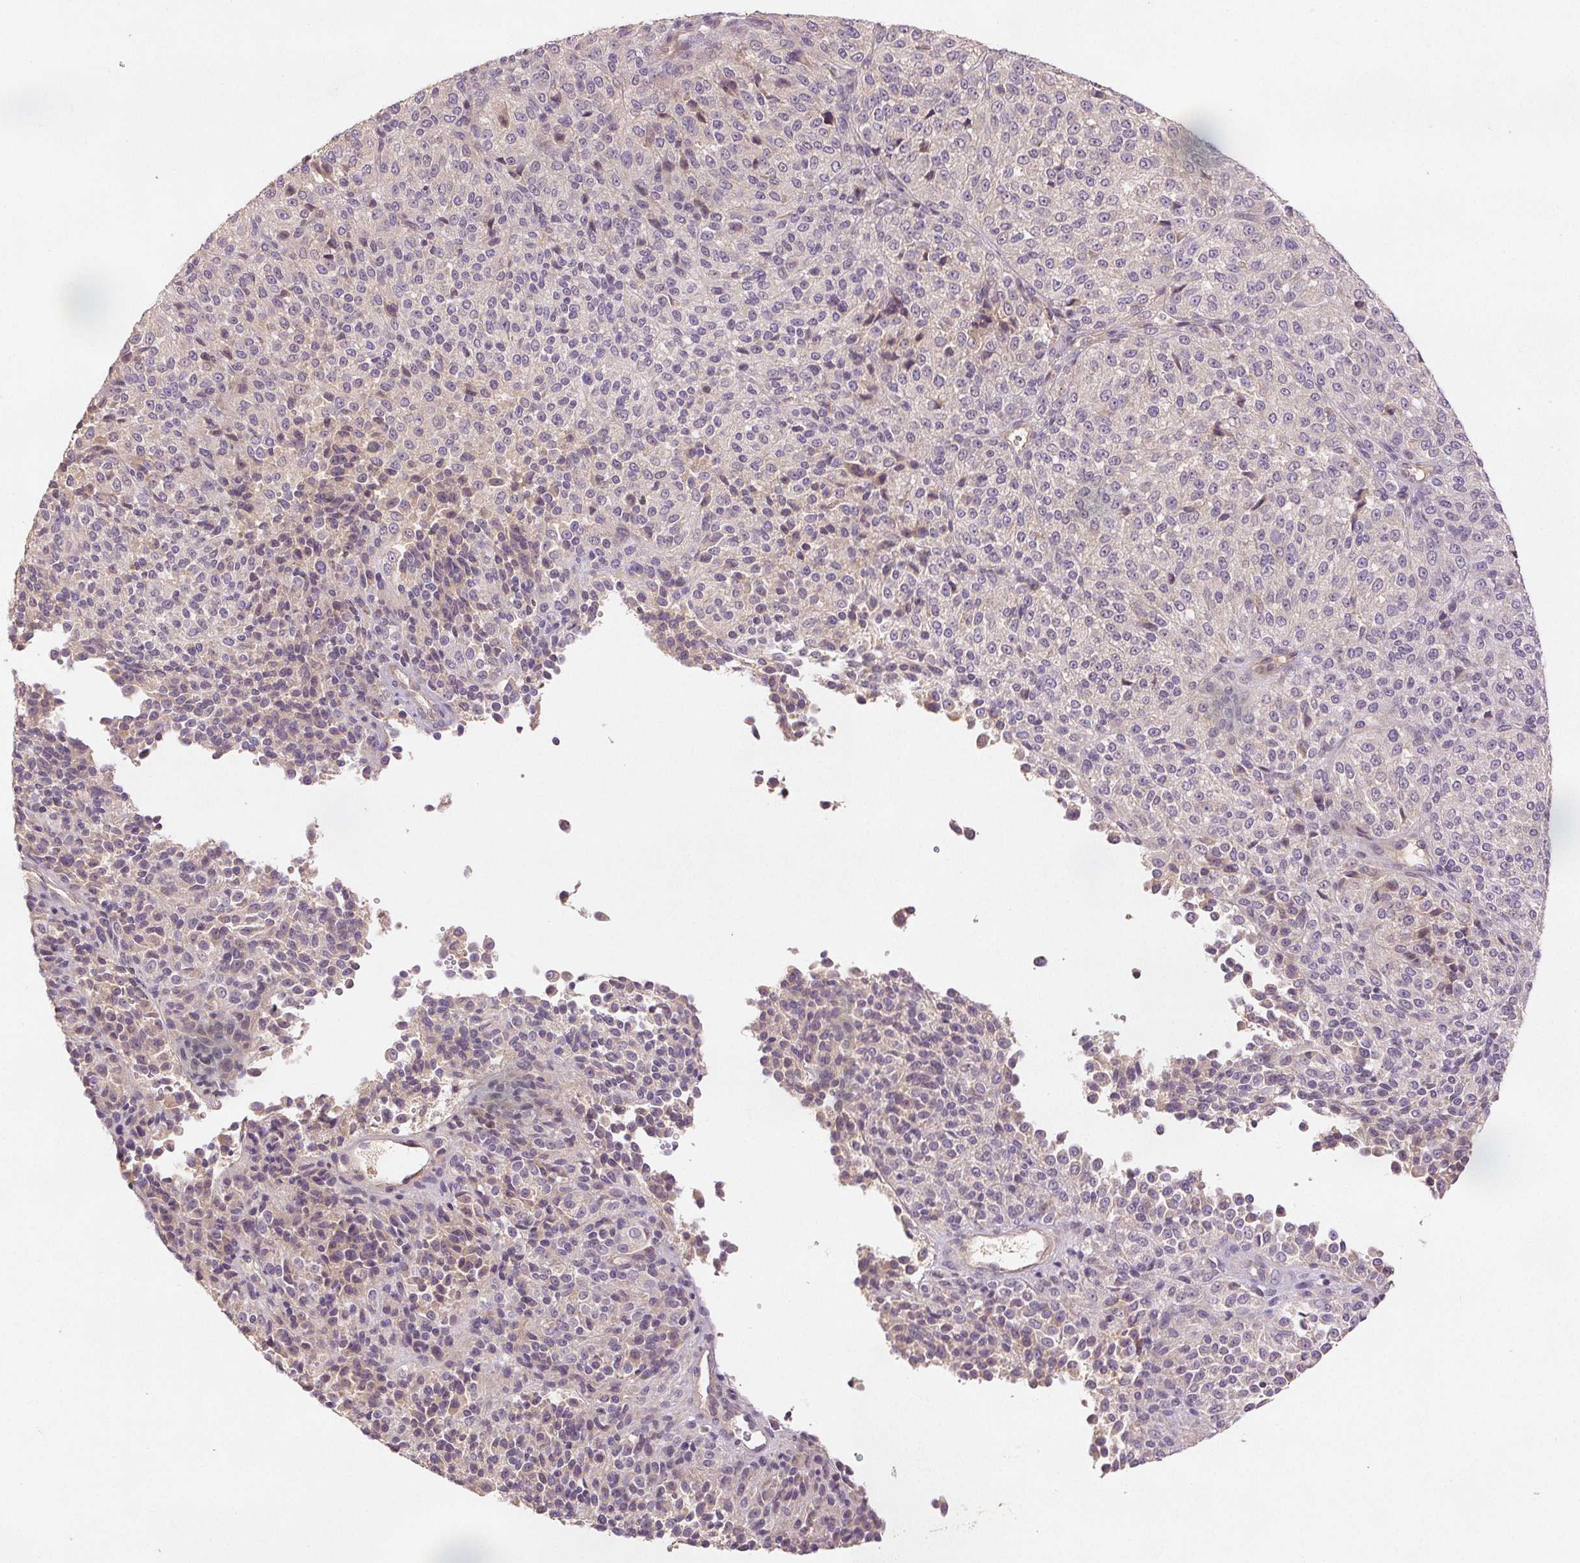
{"staining": {"intensity": "negative", "quantity": "none", "location": "none"}, "tissue": "melanoma", "cell_type": "Tumor cells", "image_type": "cancer", "snomed": [{"axis": "morphology", "description": "Malignant melanoma, Metastatic site"}, {"axis": "topography", "description": "Brain"}], "caption": "An image of malignant melanoma (metastatic site) stained for a protein shows no brown staining in tumor cells.", "gene": "YIF1B", "patient": {"sex": "female", "age": 56}}